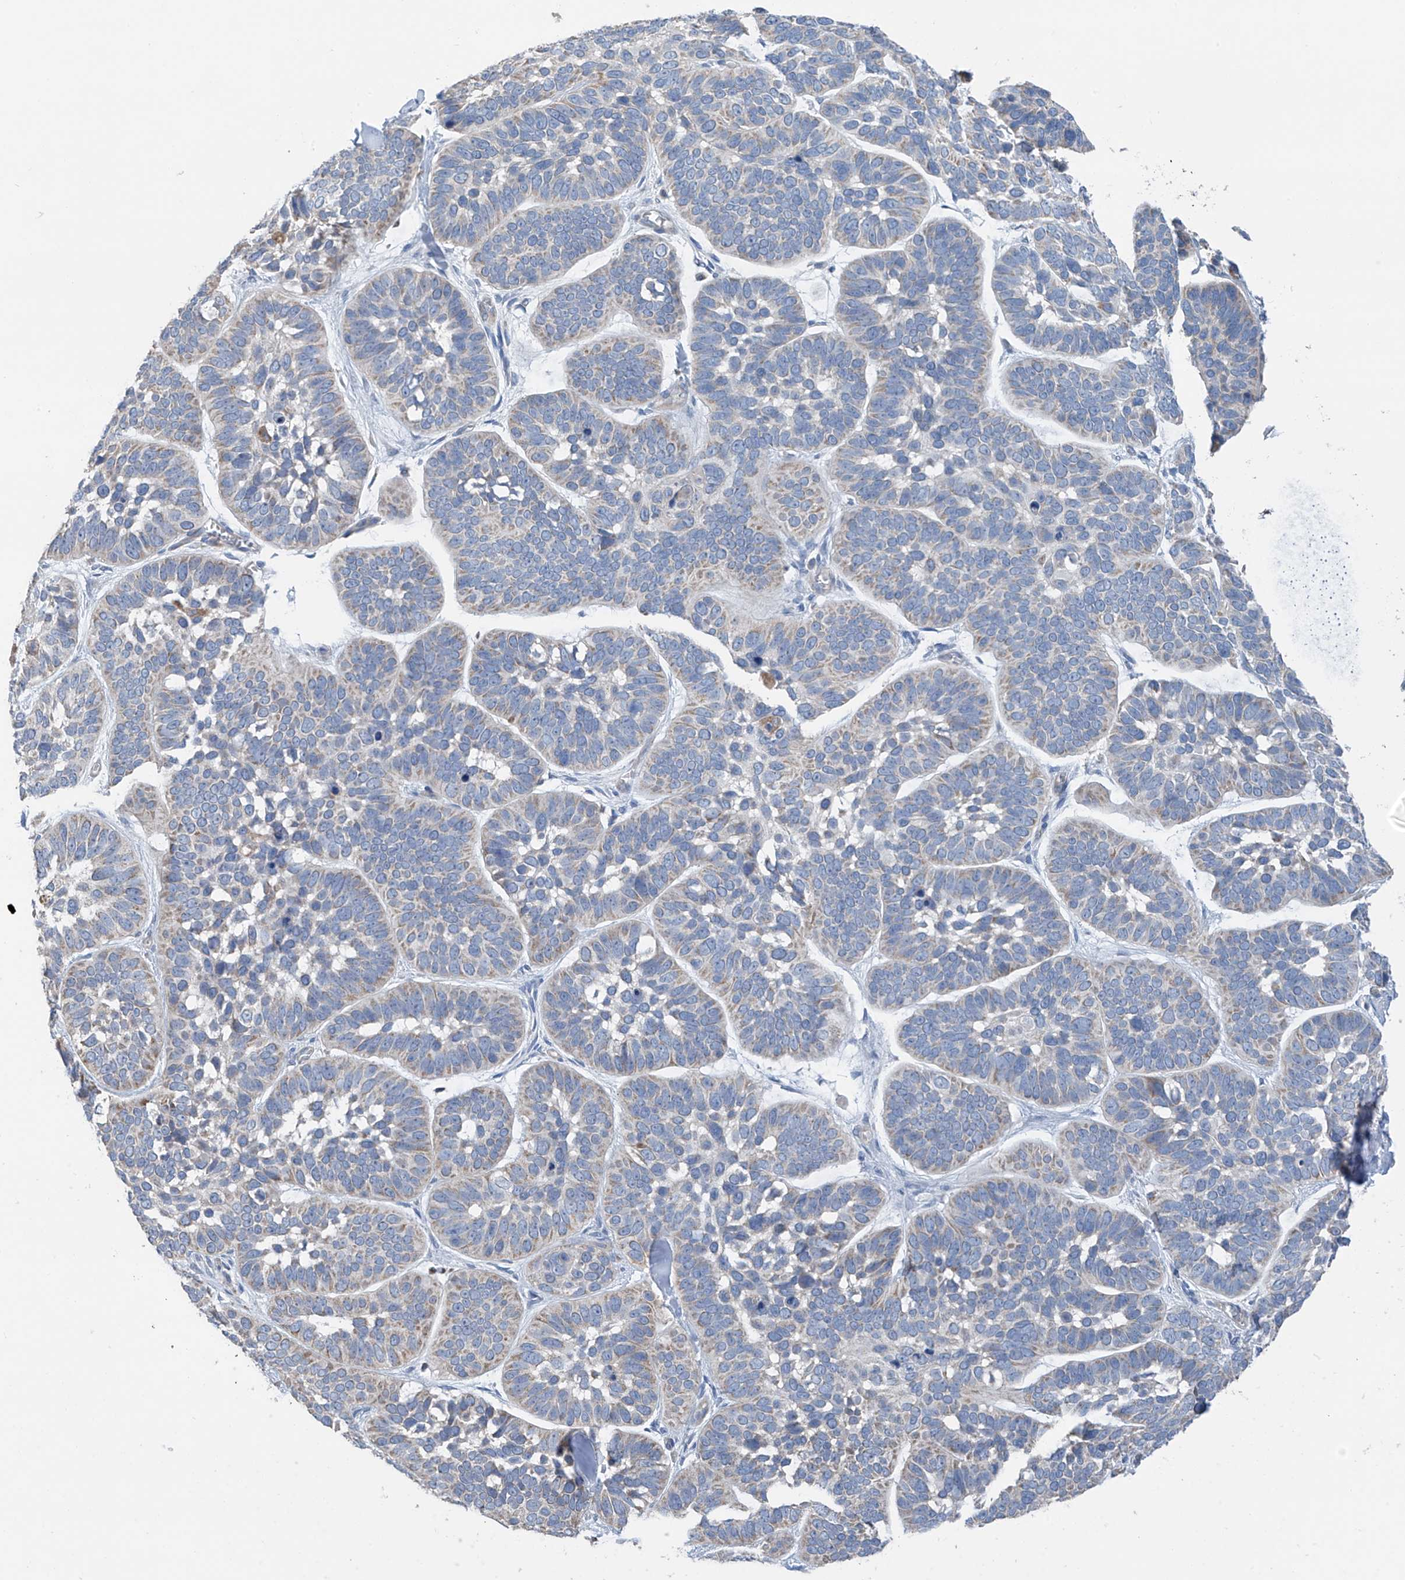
{"staining": {"intensity": "negative", "quantity": "none", "location": "none"}, "tissue": "skin cancer", "cell_type": "Tumor cells", "image_type": "cancer", "snomed": [{"axis": "morphology", "description": "Basal cell carcinoma"}, {"axis": "topography", "description": "Skin"}], "caption": "This is an IHC micrograph of human skin cancer. There is no positivity in tumor cells.", "gene": "SYN3", "patient": {"sex": "male", "age": 62}}